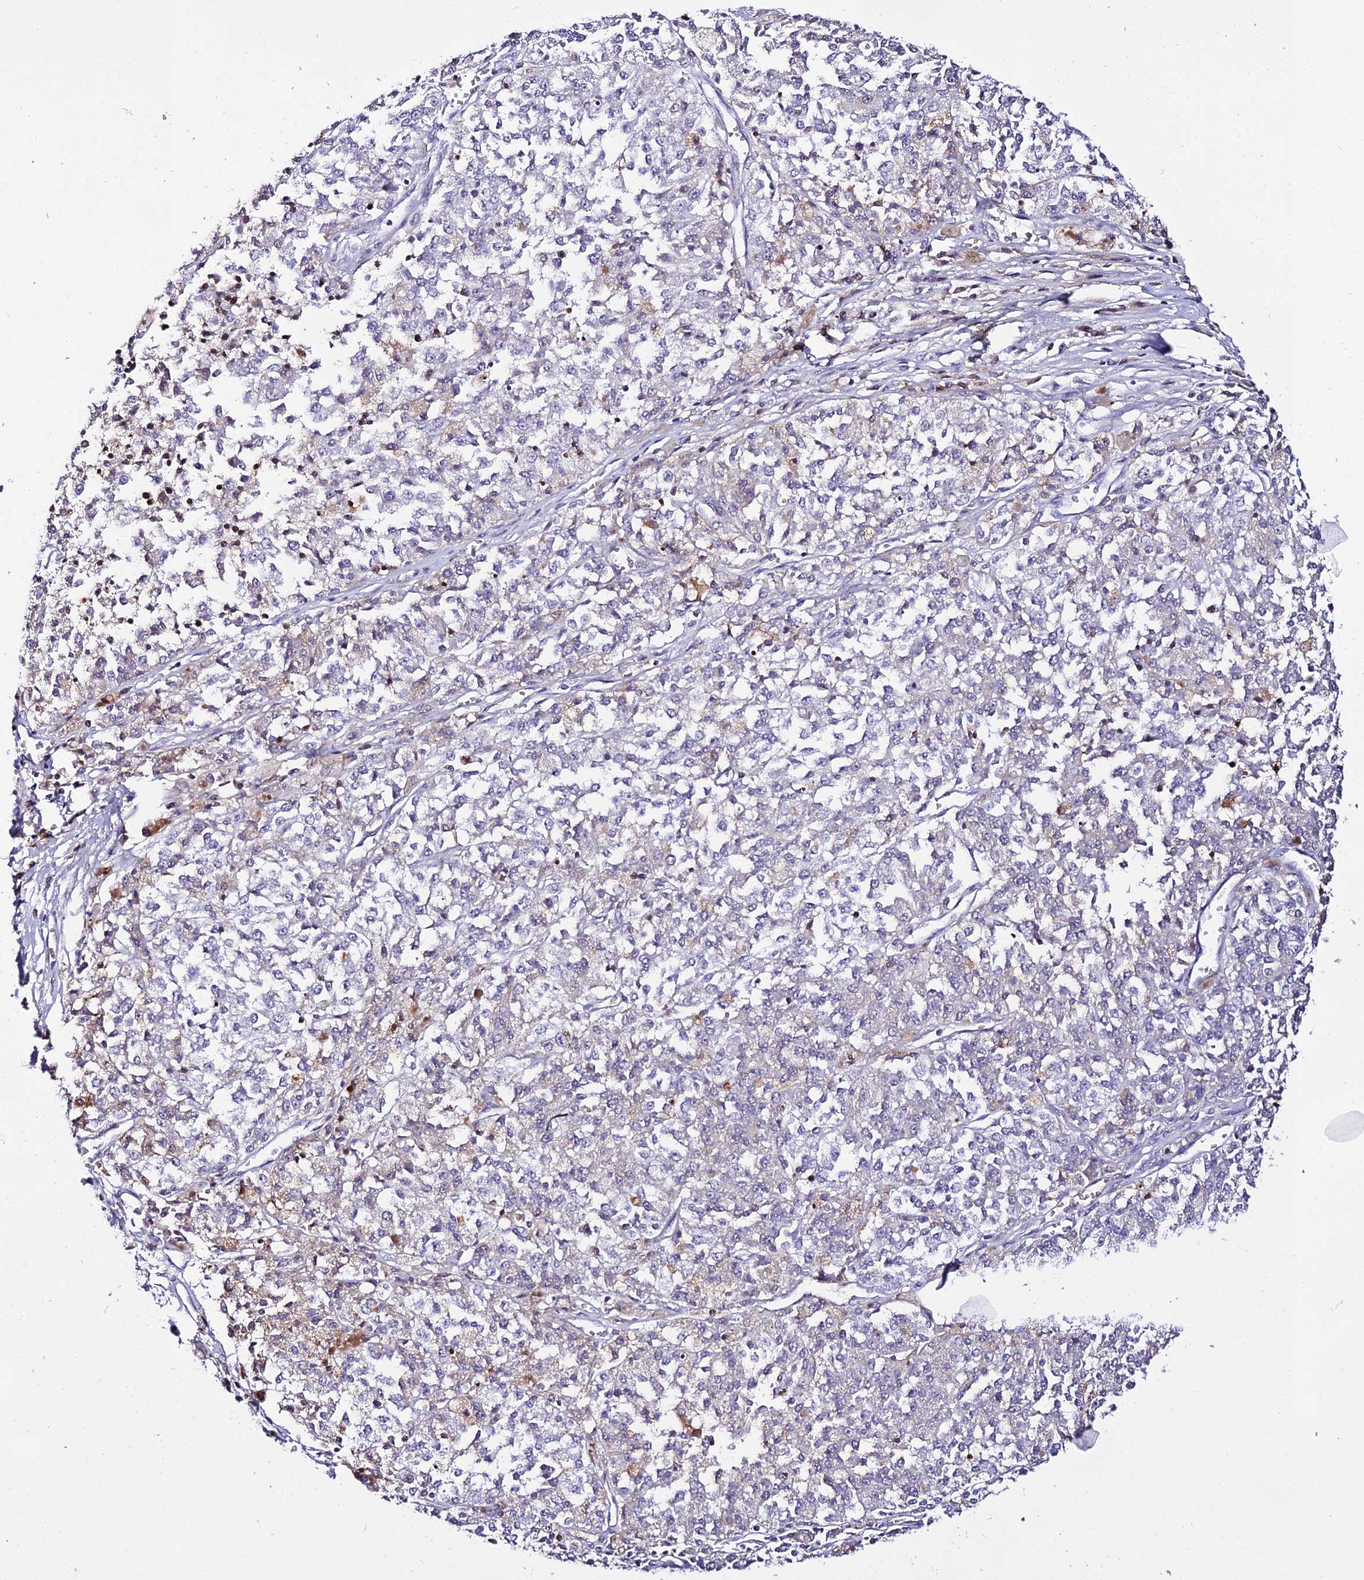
{"staining": {"intensity": "negative", "quantity": "none", "location": "none"}, "tissue": "melanoma", "cell_type": "Tumor cells", "image_type": "cancer", "snomed": [{"axis": "morphology", "description": "Malignant melanoma, NOS"}, {"axis": "topography", "description": "Skin"}], "caption": "An image of malignant melanoma stained for a protein displays no brown staining in tumor cells.", "gene": "DEFB132", "patient": {"sex": "female", "age": 64}}